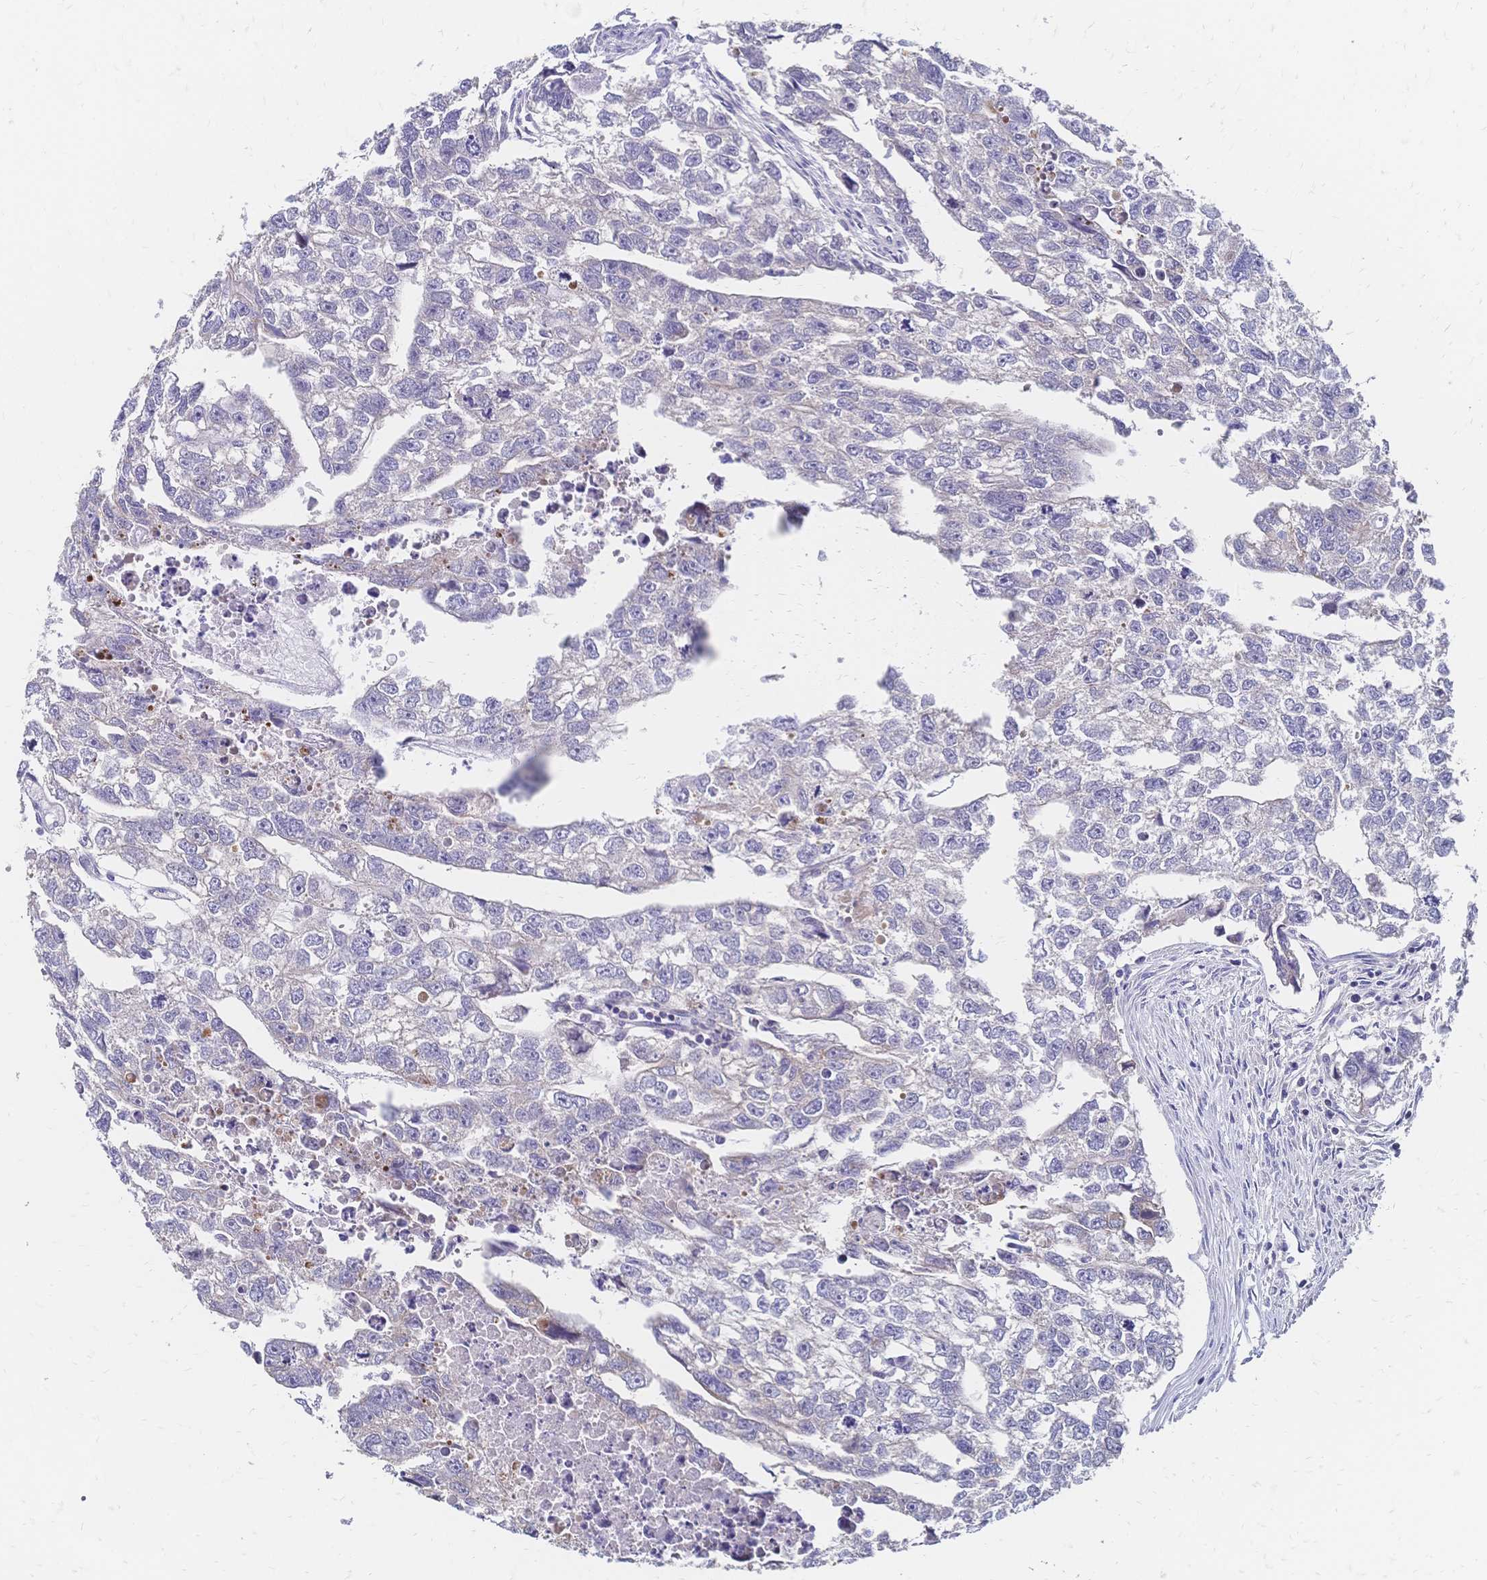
{"staining": {"intensity": "negative", "quantity": "none", "location": "none"}, "tissue": "testis cancer", "cell_type": "Tumor cells", "image_type": "cancer", "snomed": [{"axis": "morphology", "description": "Carcinoma, Embryonal, NOS"}, {"axis": "morphology", "description": "Teratoma, malignant, NOS"}, {"axis": "topography", "description": "Testis"}], "caption": "High magnification brightfield microscopy of embryonal carcinoma (testis) stained with DAB (brown) and counterstained with hematoxylin (blue): tumor cells show no significant staining. Nuclei are stained in blue.", "gene": "DTNB", "patient": {"sex": "male", "age": 44}}